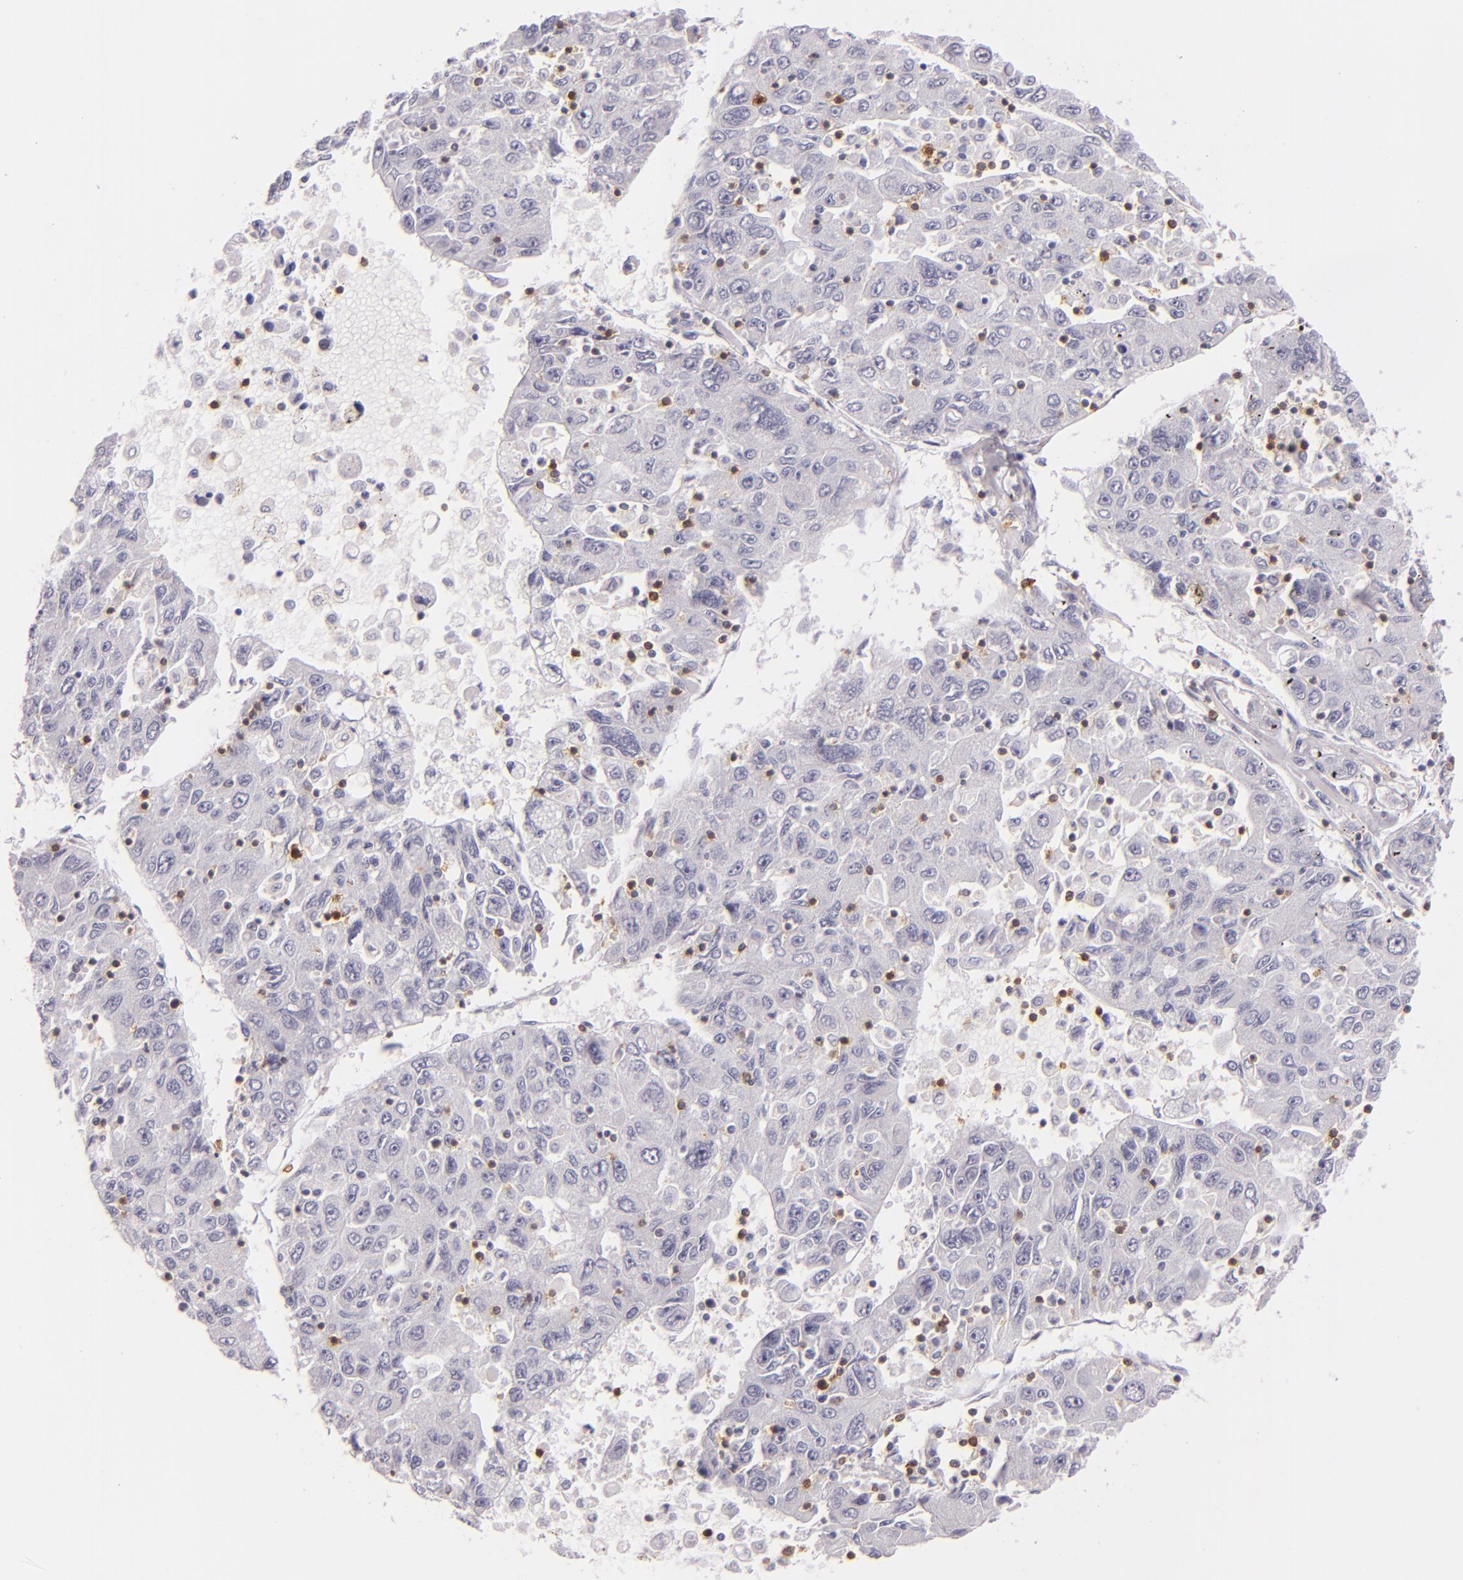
{"staining": {"intensity": "negative", "quantity": "none", "location": "none"}, "tissue": "liver cancer", "cell_type": "Tumor cells", "image_type": "cancer", "snomed": [{"axis": "morphology", "description": "Carcinoma, Hepatocellular, NOS"}, {"axis": "topography", "description": "Liver"}], "caption": "Liver hepatocellular carcinoma stained for a protein using IHC reveals no positivity tumor cells.", "gene": "LAT", "patient": {"sex": "male", "age": 49}}